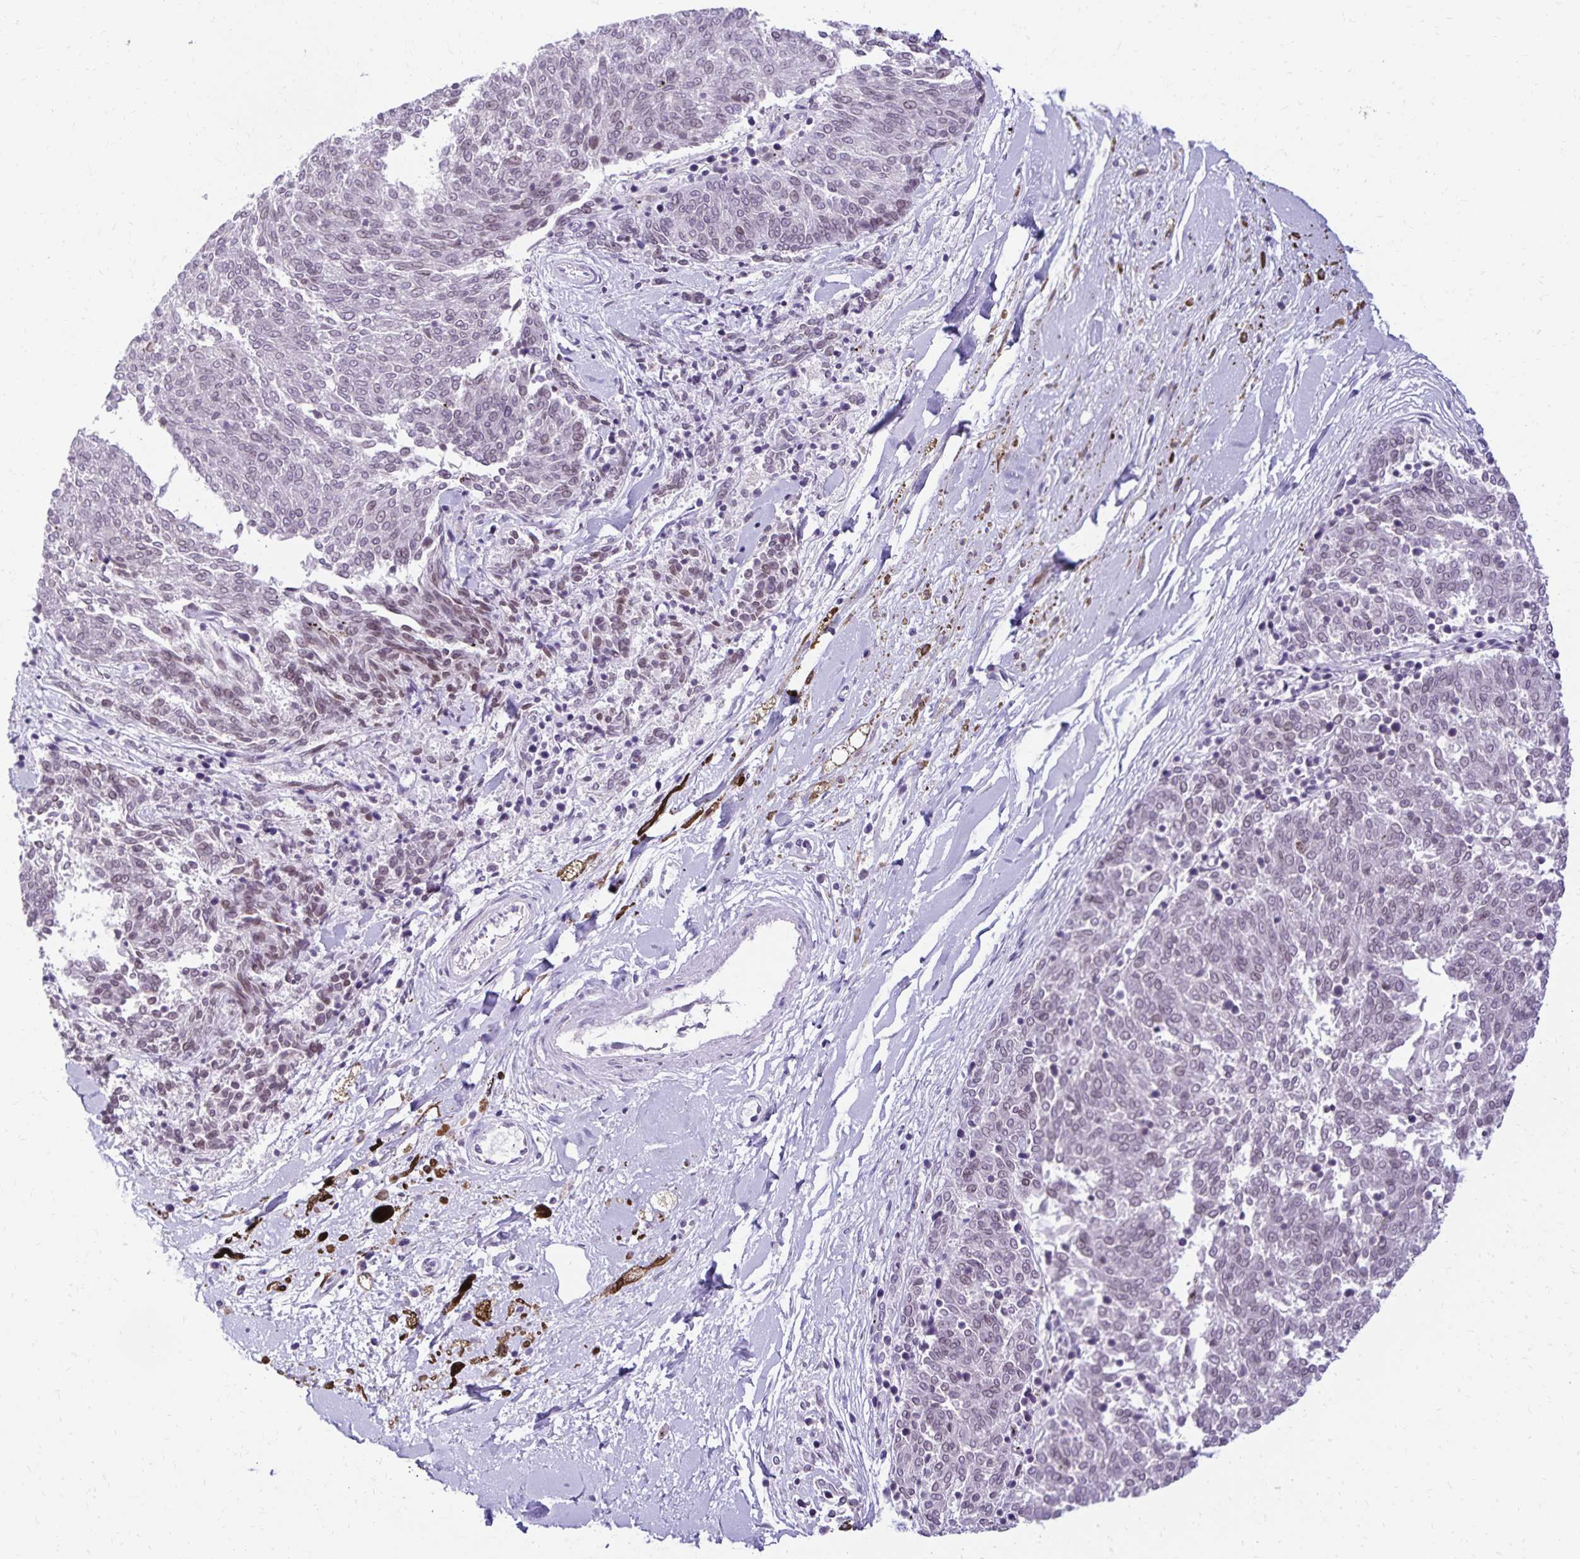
{"staining": {"intensity": "weak", "quantity": "<25%", "location": "nuclear"}, "tissue": "melanoma", "cell_type": "Tumor cells", "image_type": "cancer", "snomed": [{"axis": "morphology", "description": "Malignant melanoma, NOS"}, {"axis": "topography", "description": "Skin"}], "caption": "IHC histopathology image of human malignant melanoma stained for a protein (brown), which demonstrates no expression in tumor cells.", "gene": "FAM166C", "patient": {"sex": "female", "age": 72}}